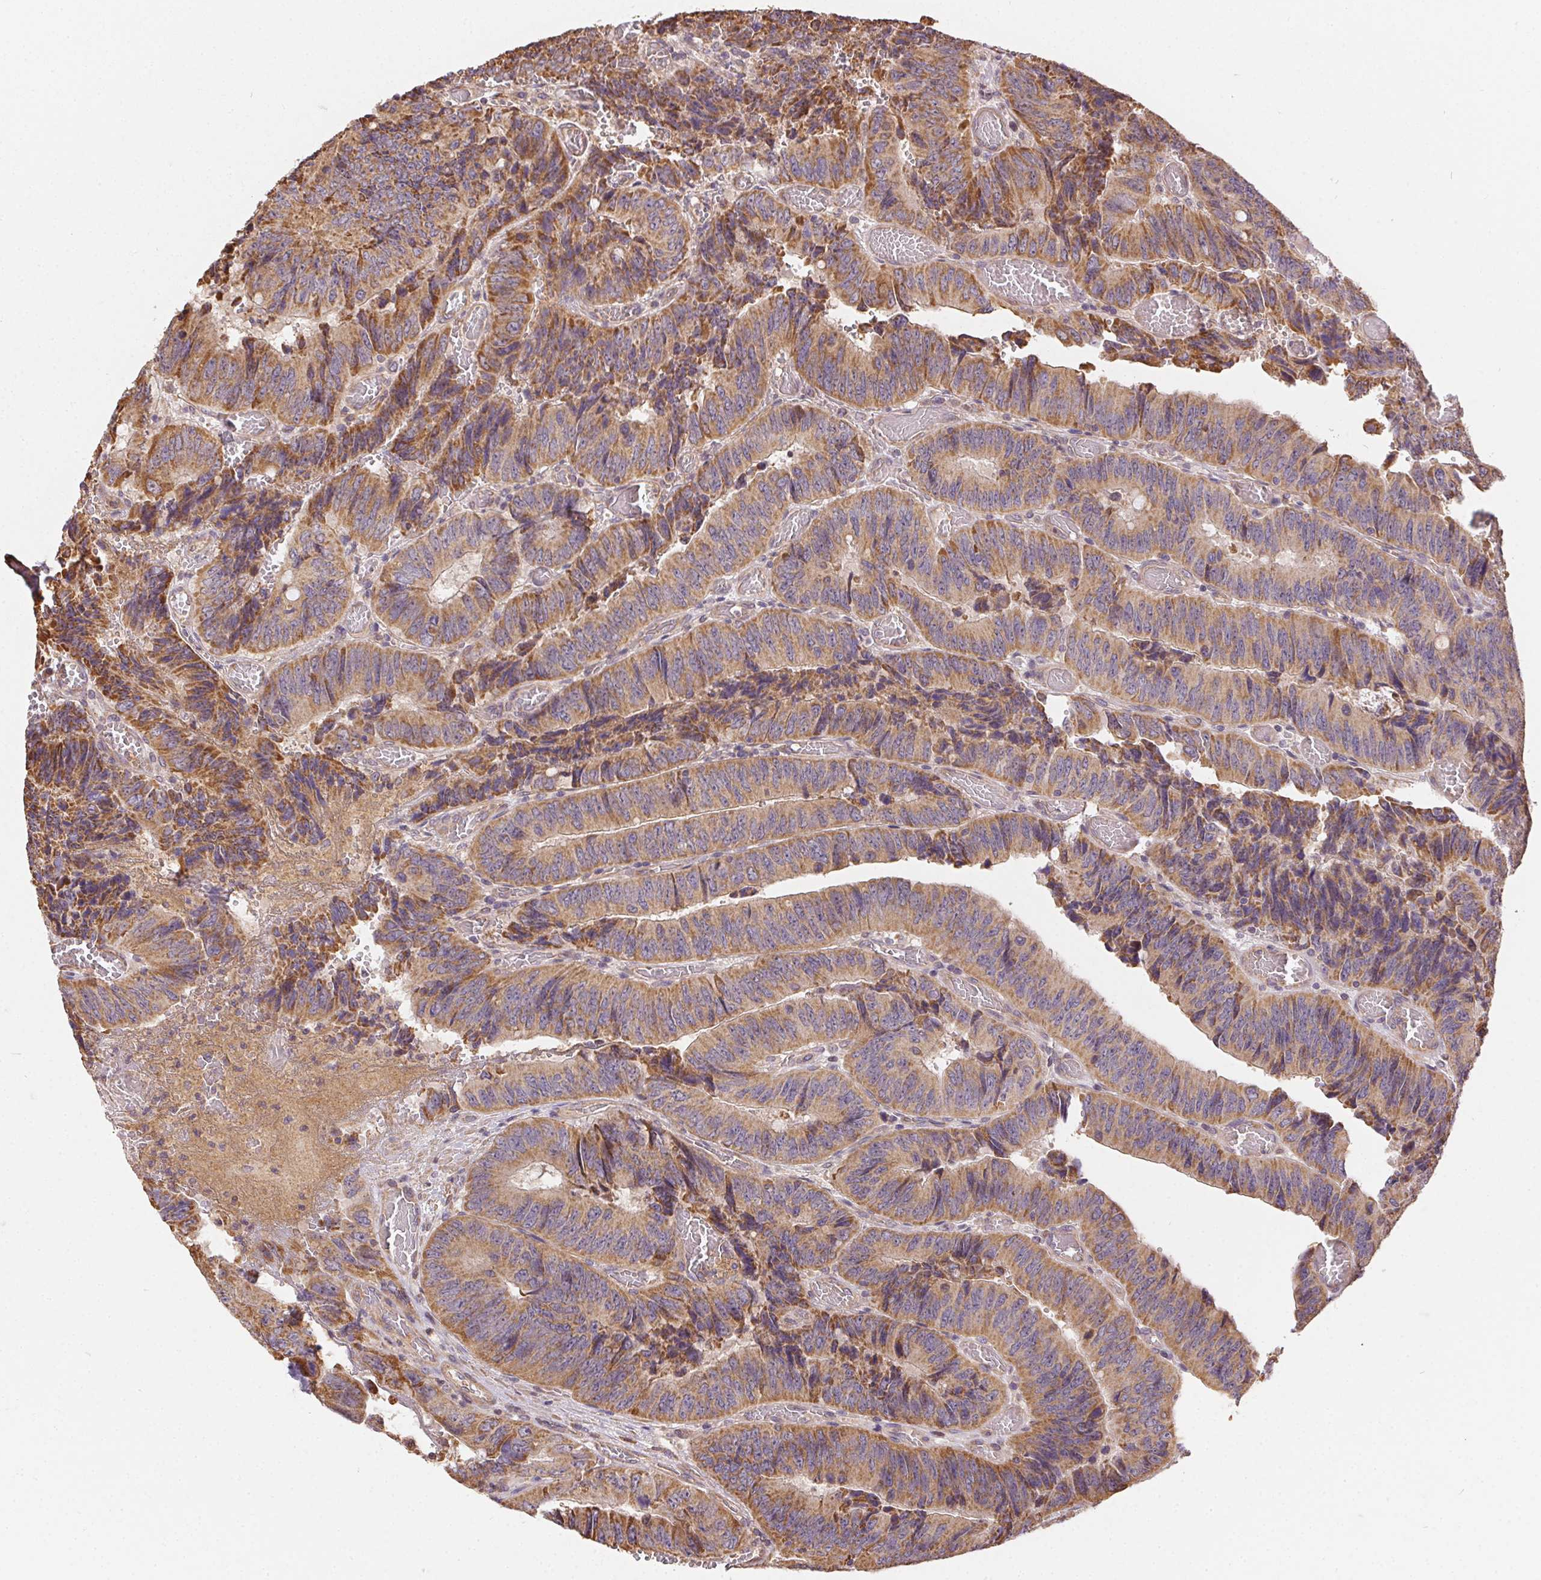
{"staining": {"intensity": "moderate", "quantity": ">75%", "location": "cytoplasmic/membranous"}, "tissue": "colorectal cancer", "cell_type": "Tumor cells", "image_type": "cancer", "snomed": [{"axis": "morphology", "description": "Adenocarcinoma, NOS"}, {"axis": "topography", "description": "Colon"}], "caption": "An image of adenocarcinoma (colorectal) stained for a protein exhibits moderate cytoplasmic/membranous brown staining in tumor cells.", "gene": "REV3L", "patient": {"sex": "female", "age": 84}}